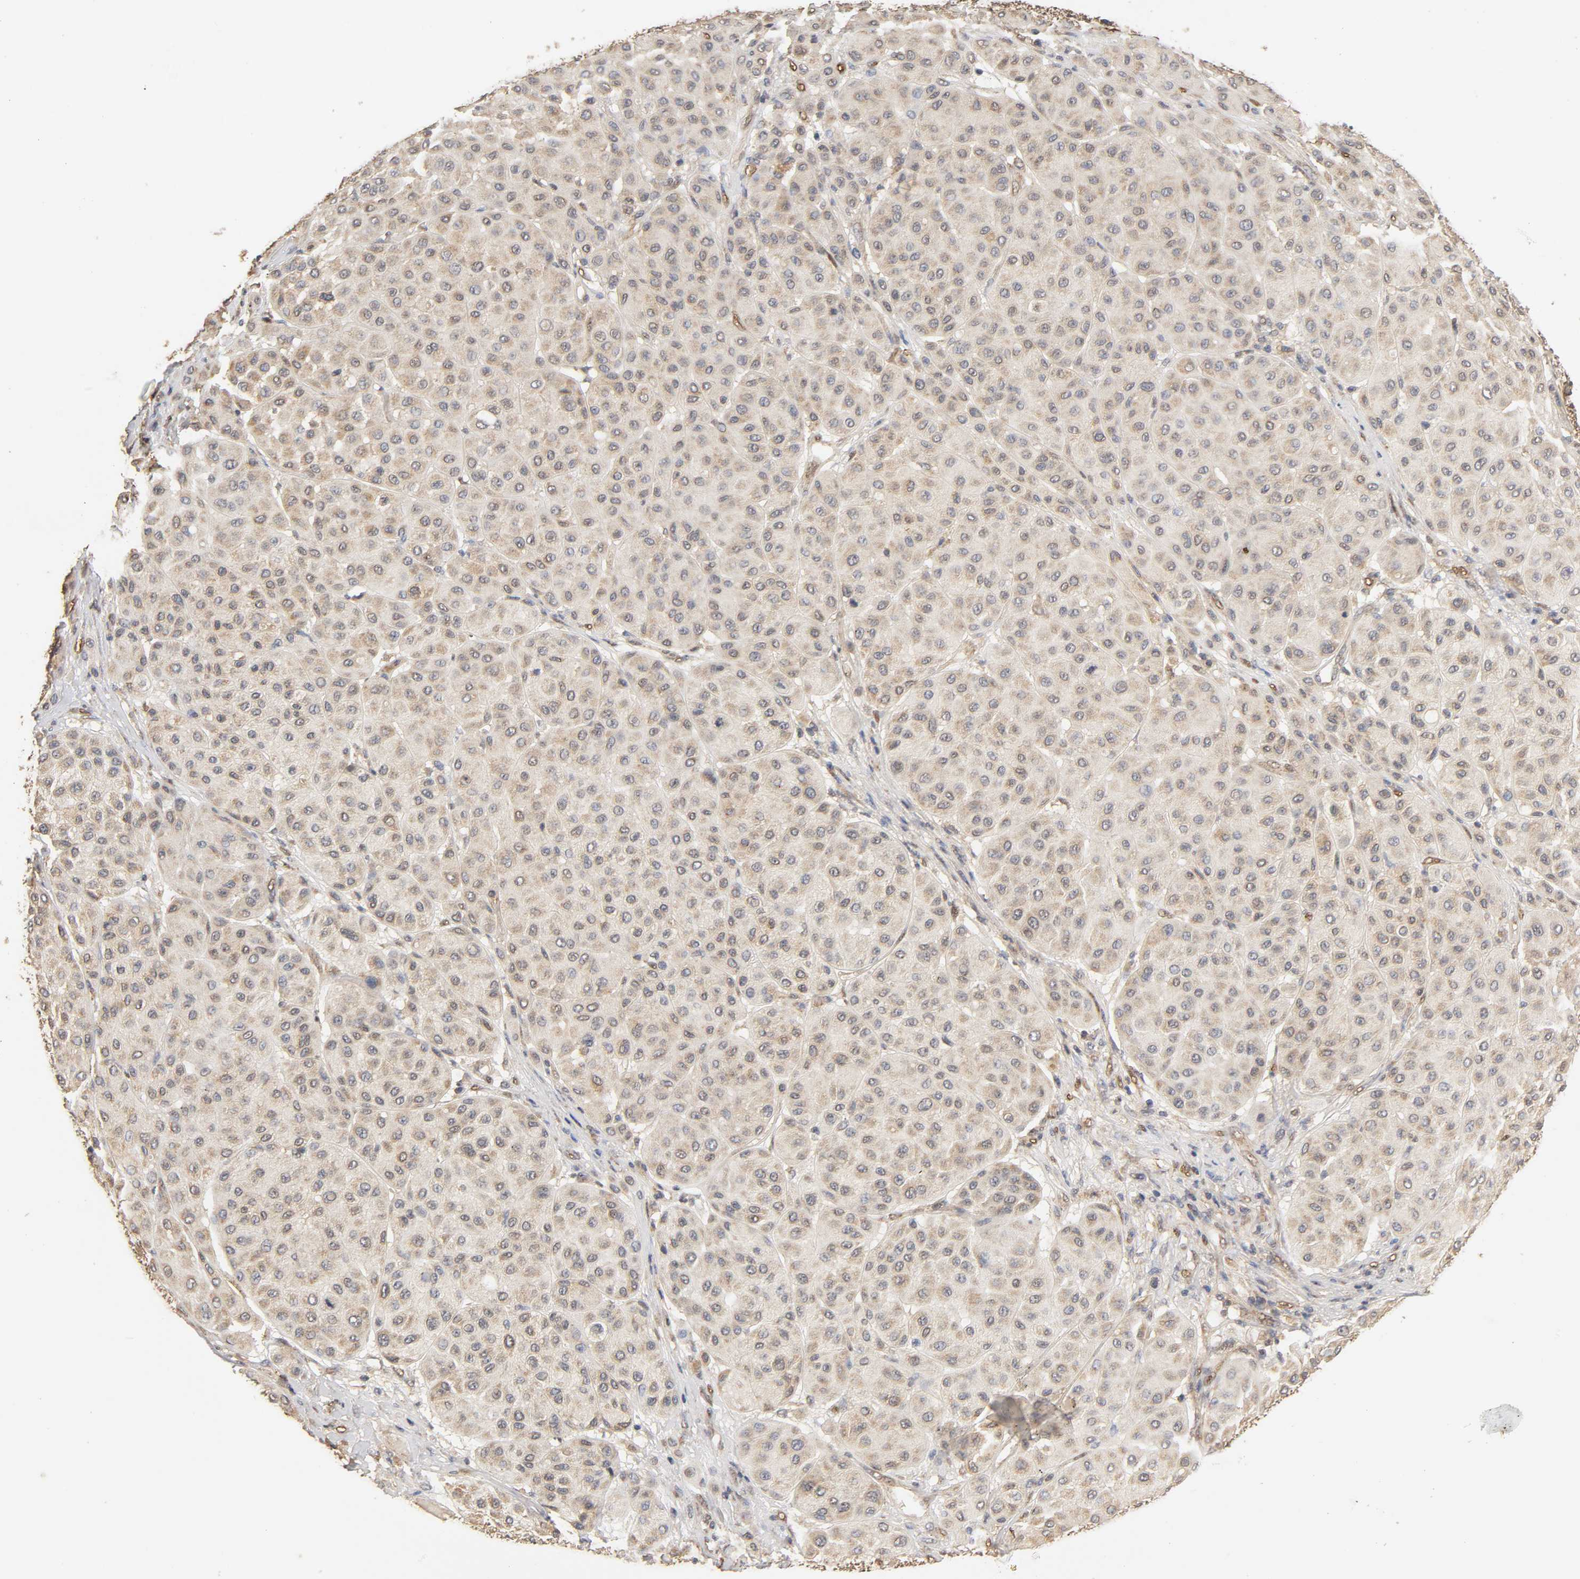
{"staining": {"intensity": "moderate", "quantity": "25%-75%", "location": "cytoplasmic/membranous"}, "tissue": "melanoma", "cell_type": "Tumor cells", "image_type": "cancer", "snomed": [{"axis": "morphology", "description": "Normal tissue, NOS"}, {"axis": "morphology", "description": "Malignant melanoma, Metastatic site"}, {"axis": "topography", "description": "Skin"}], "caption": "About 25%-75% of tumor cells in malignant melanoma (metastatic site) reveal moderate cytoplasmic/membranous protein positivity as visualized by brown immunohistochemical staining.", "gene": "PKN1", "patient": {"sex": "male", "age": 41}}